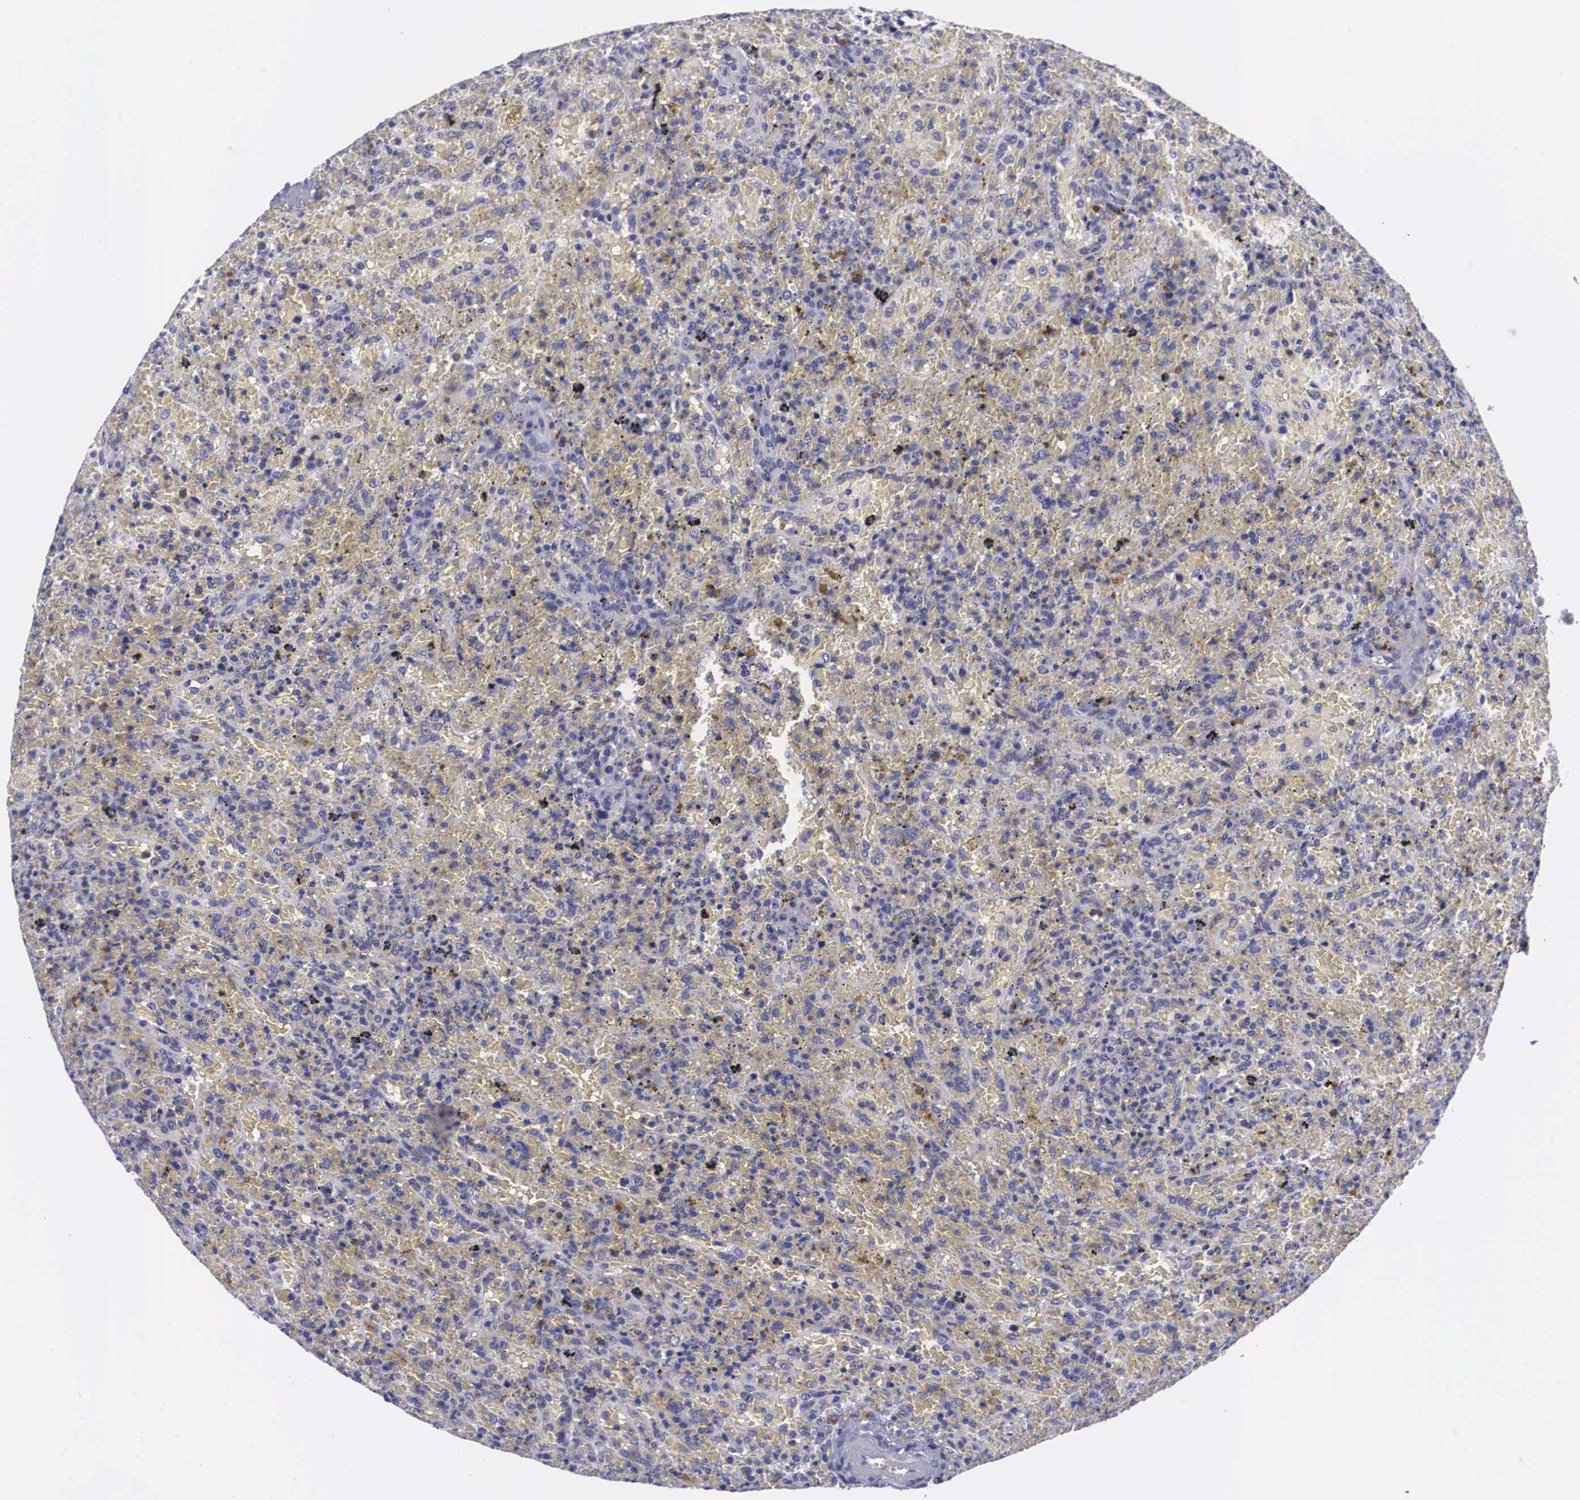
{"staining": {"intensity": "negative", "quantity": "none", "location": "none"}, "tissue": "lymphoma", "cell_type": "Tumor cells", "image_type": "cancer", "snomed": [{"axis": "morphology", "description": "Malignant lymphoma, non-Hodgkin's type, High grade"}, {"axis": "topography", "description": "Spleen"}, {"axis": "topography", "description": "Lymph node"}], "caption": "Tumor cells are negative for brown protein staining in lymphoma. (Brightfield microscopy of DAB (3,3'-diaminobenzidine) immunohistochemistry (IHC) at high magnification).", "gene": "C22orf31", "patient": {"sex": "female", "age": 70}}